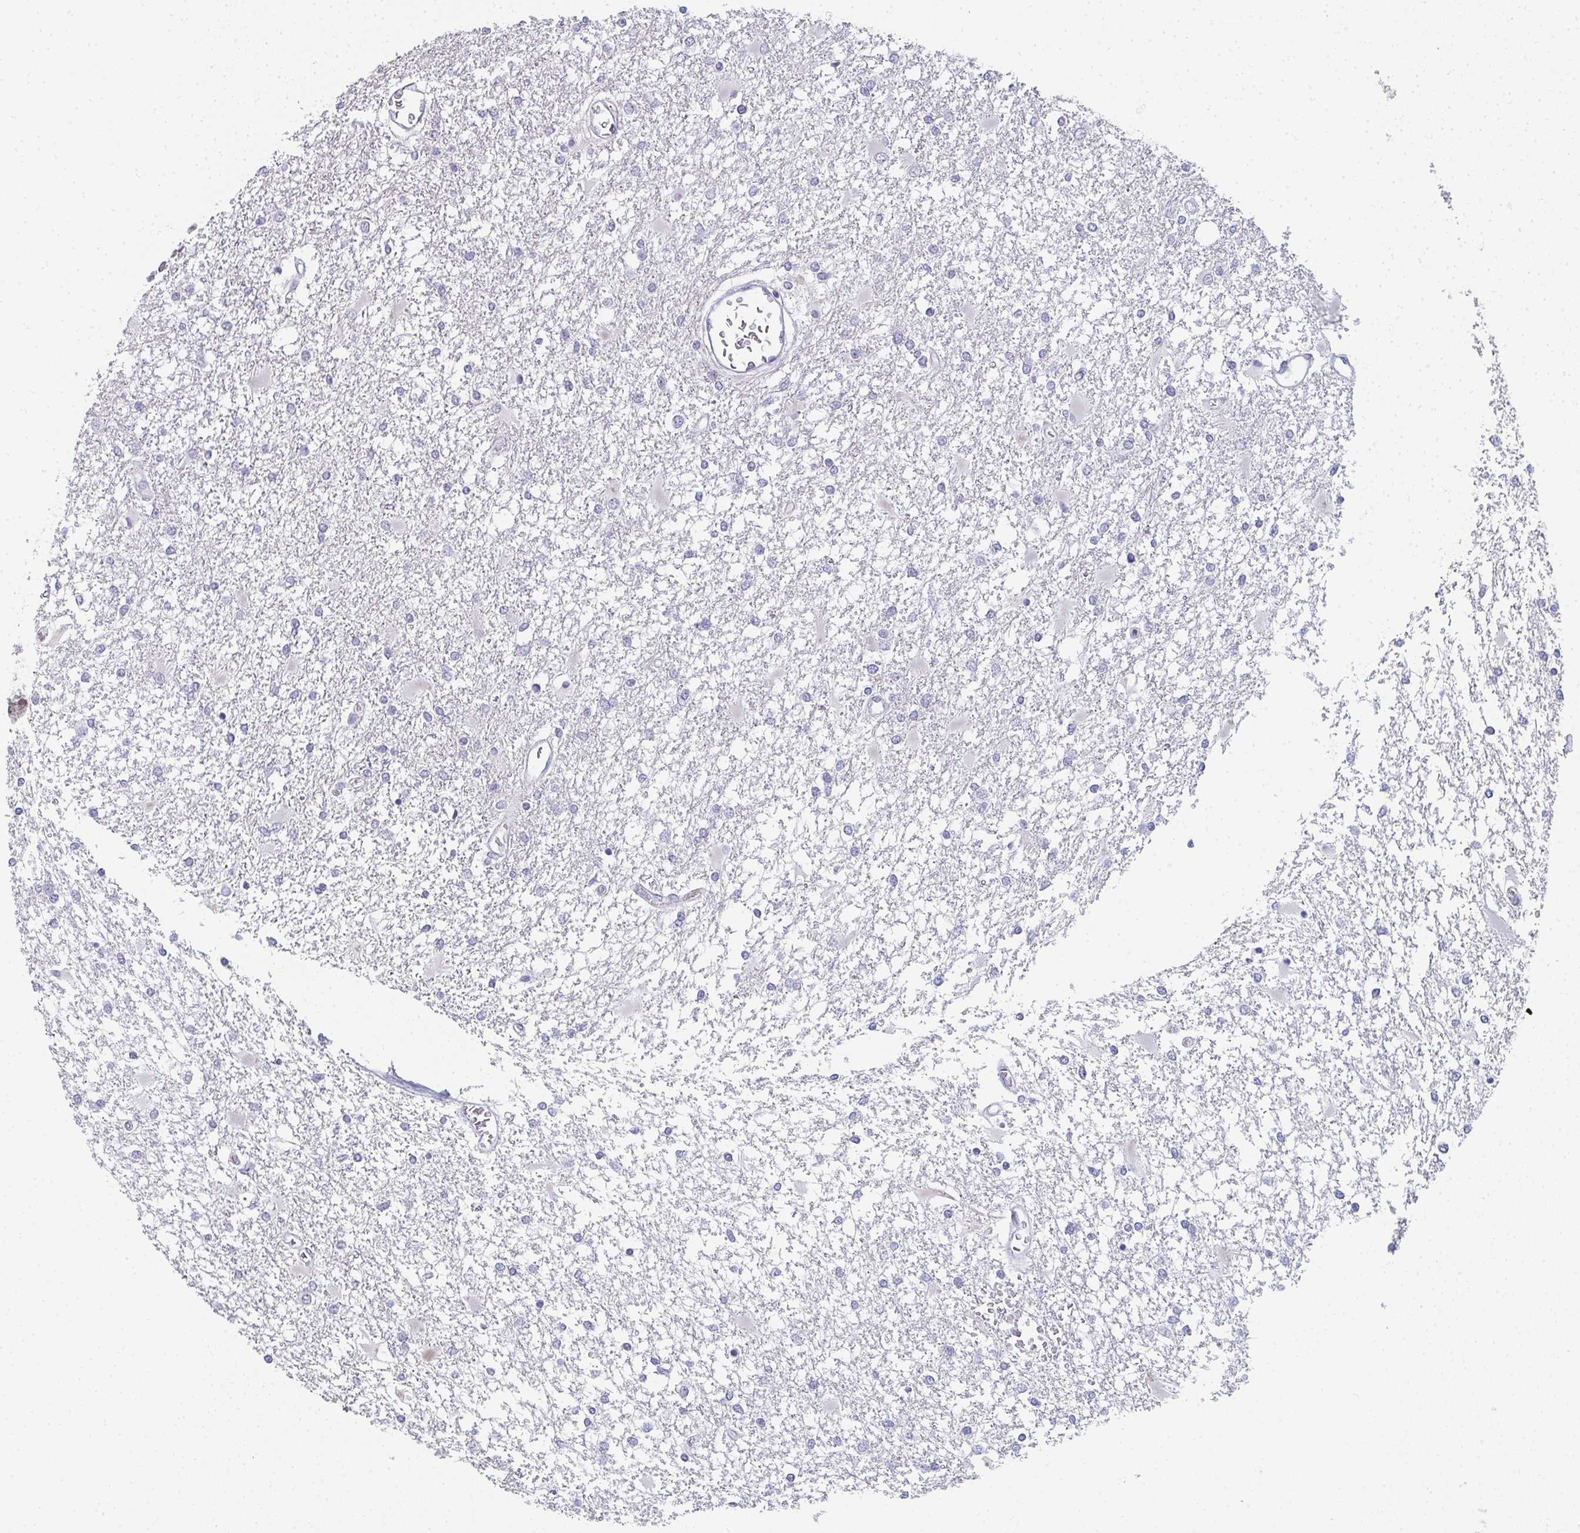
{"staining": {"intensity": "negative", "quantity": "none", "location": "none"}, "tissue": "glioma", "cell_type": "Tumor cells", "image_type": "cancer", "snomed": [{"axis": "morphology", "description": "Glioma, malignant, High grade"}, {"axis": "topography", "description": "Cerebral cortex"}], "caption": "Immunohistochemistry (IHC) histopathology image of malignant glioma (high-grade) stained for a protein (brown), which shows no positivity in tumor cells. (Brightfield microscopy of DAB (3,3'-diaminobenzidine) IHC at high magnification).", "gene": "PYCR3", "patient": {"sex": "male", "age": 79}}